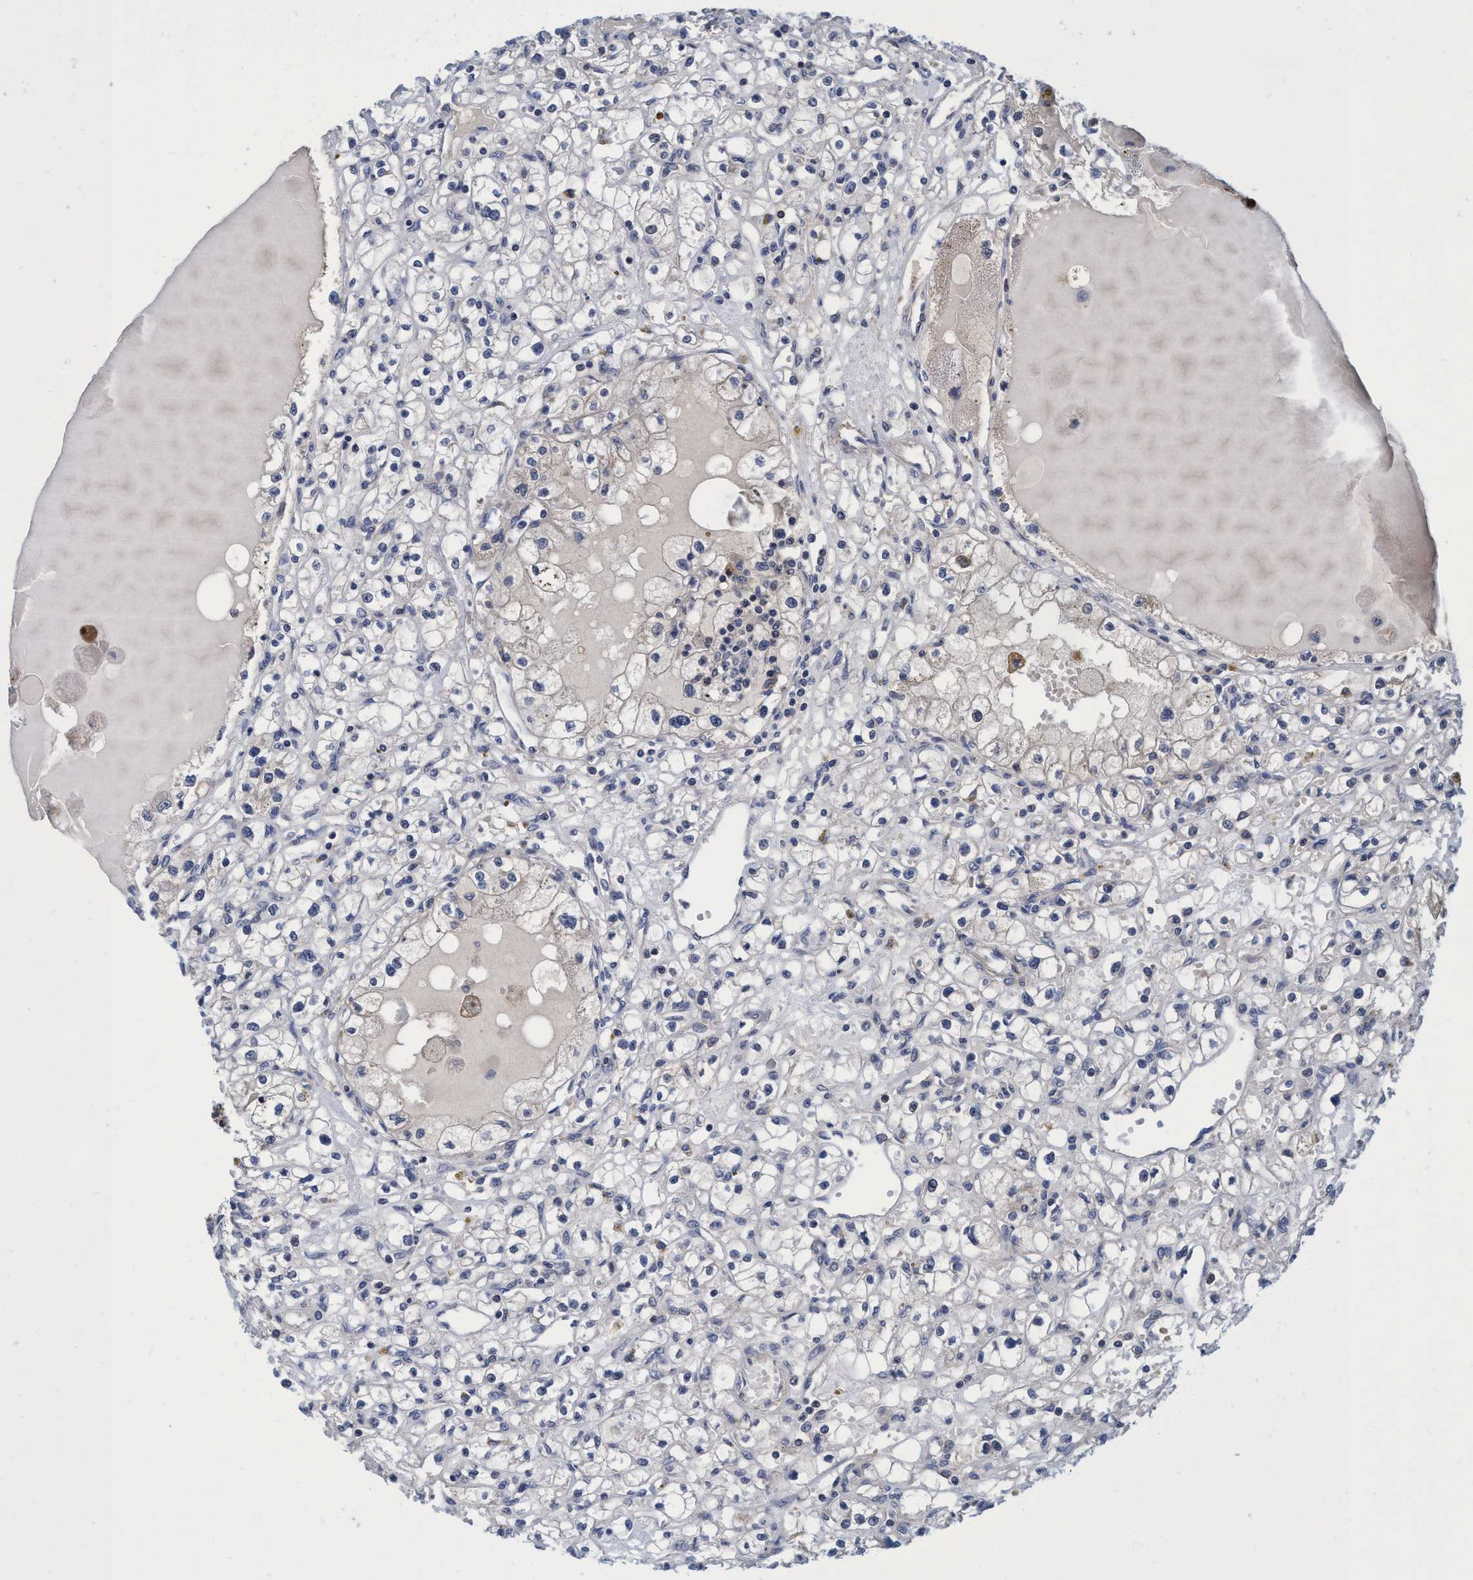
{"staining": {"intensity": "negative", "quantity": "none", "location": "none"}, "tissue": "renal cancer", "cell_type": "Tumor cells", "image_type": "cancer", "snomed": [{"axis": "morphology", "description": "Adenocarcinoma, NOS"}, {"axis": "topography", "description": "Kidney"}], "caption": "Immunohistochemistry (IHC) of renal adenocarcinoma shows no positivity in tumor cells.", "gene": "CALCOCO2", "patient": {"sex": "male", "age": 56}}